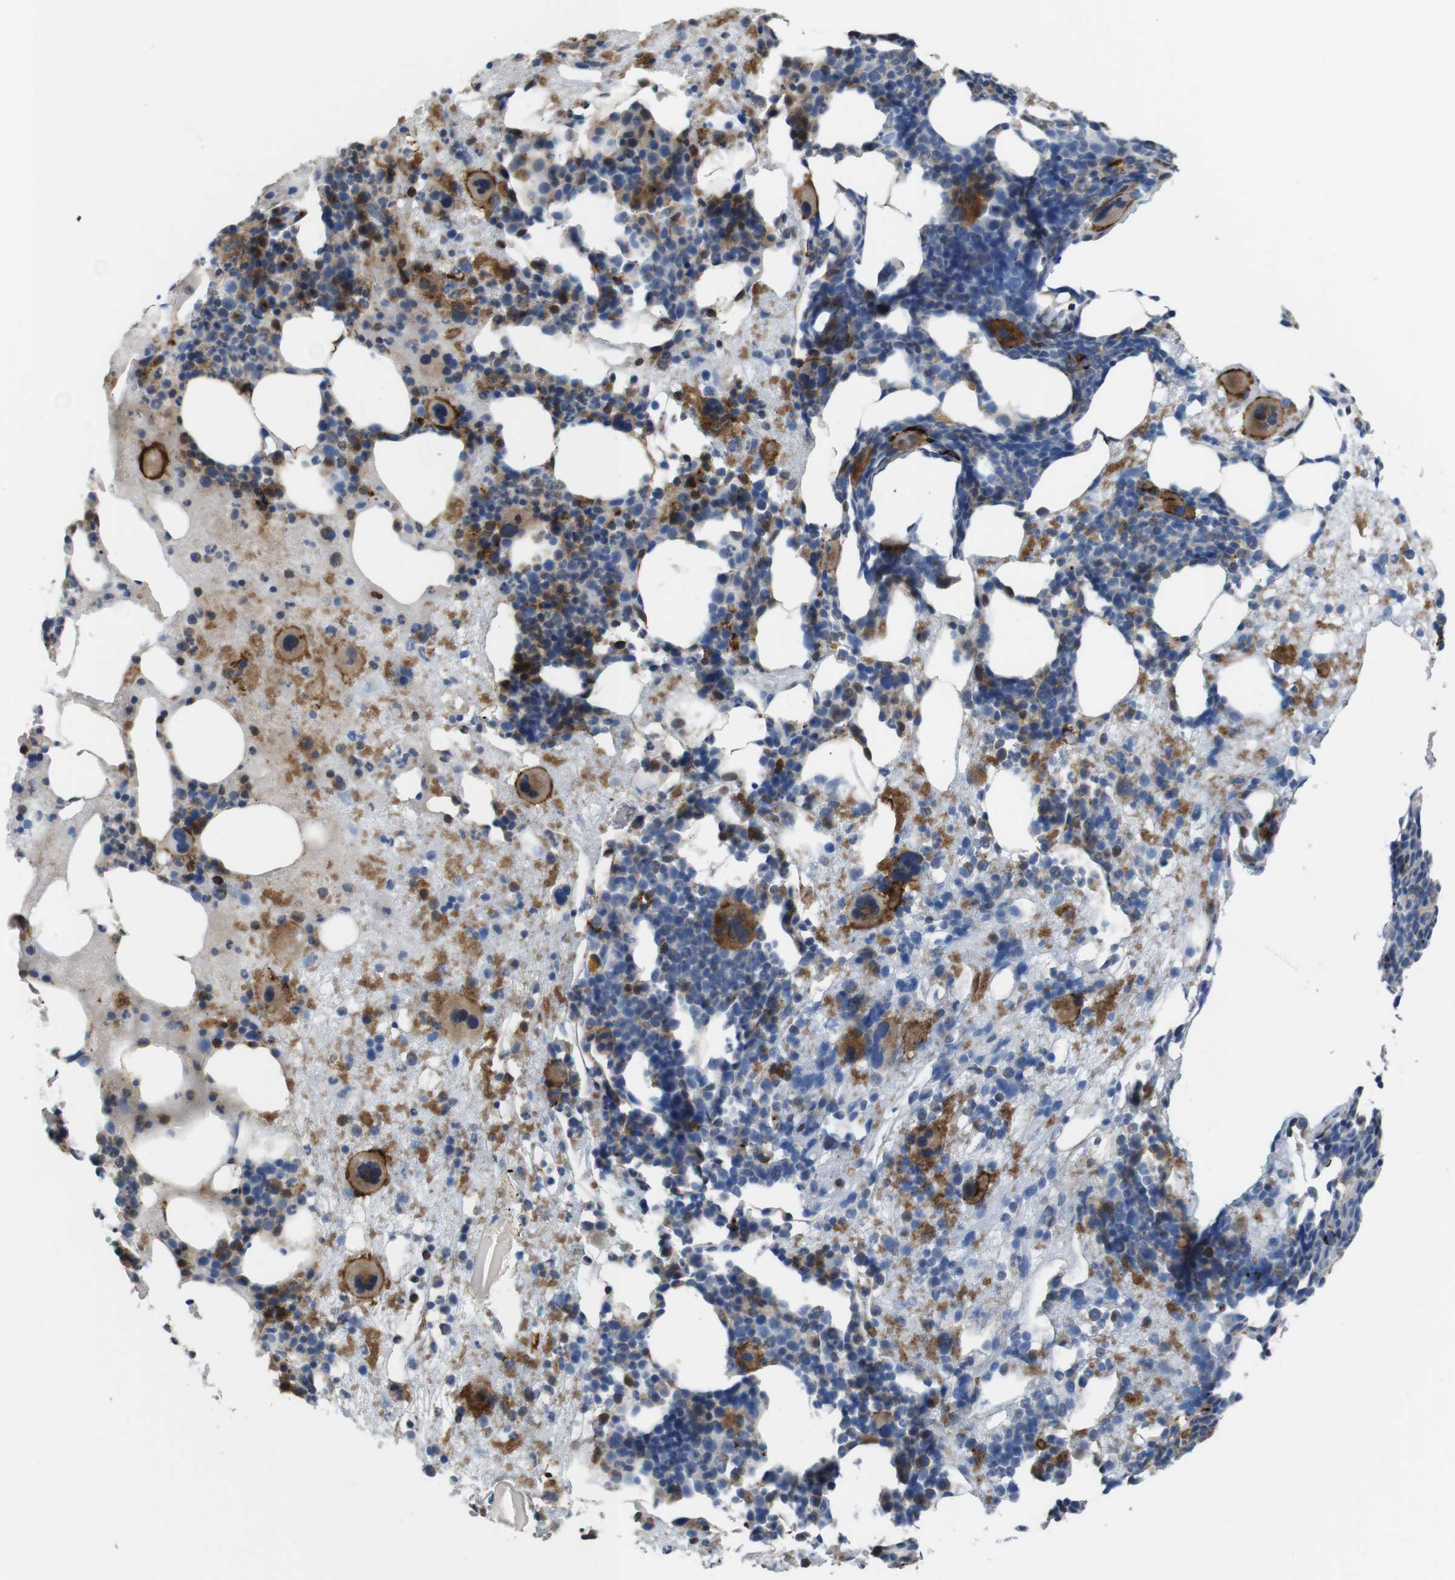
{"staining": {"intensity": "moderate", "quantity": "<25%", "location": "cytoplasmic/membranous"}, "tissue": "bone marrow", "cell_type": "Hematopoietic cells", "image_type": "normal", "snomed": [{"axis": "morphology", "description": "Normal tissue, NOS"}, {"axis": "morphology", "description": "Inflammation, NOS"}, {"axis": "topography", "description": "Bone marrow"}], "caption": "Immunohistochemical staining of normal bone marrow exhibits moderate cytoplasmic/membranous protein expression in about <25% of hematopoietic cells.", "gene": "PCOLCE2", "patient": {"sex": "male", "age": 43}}